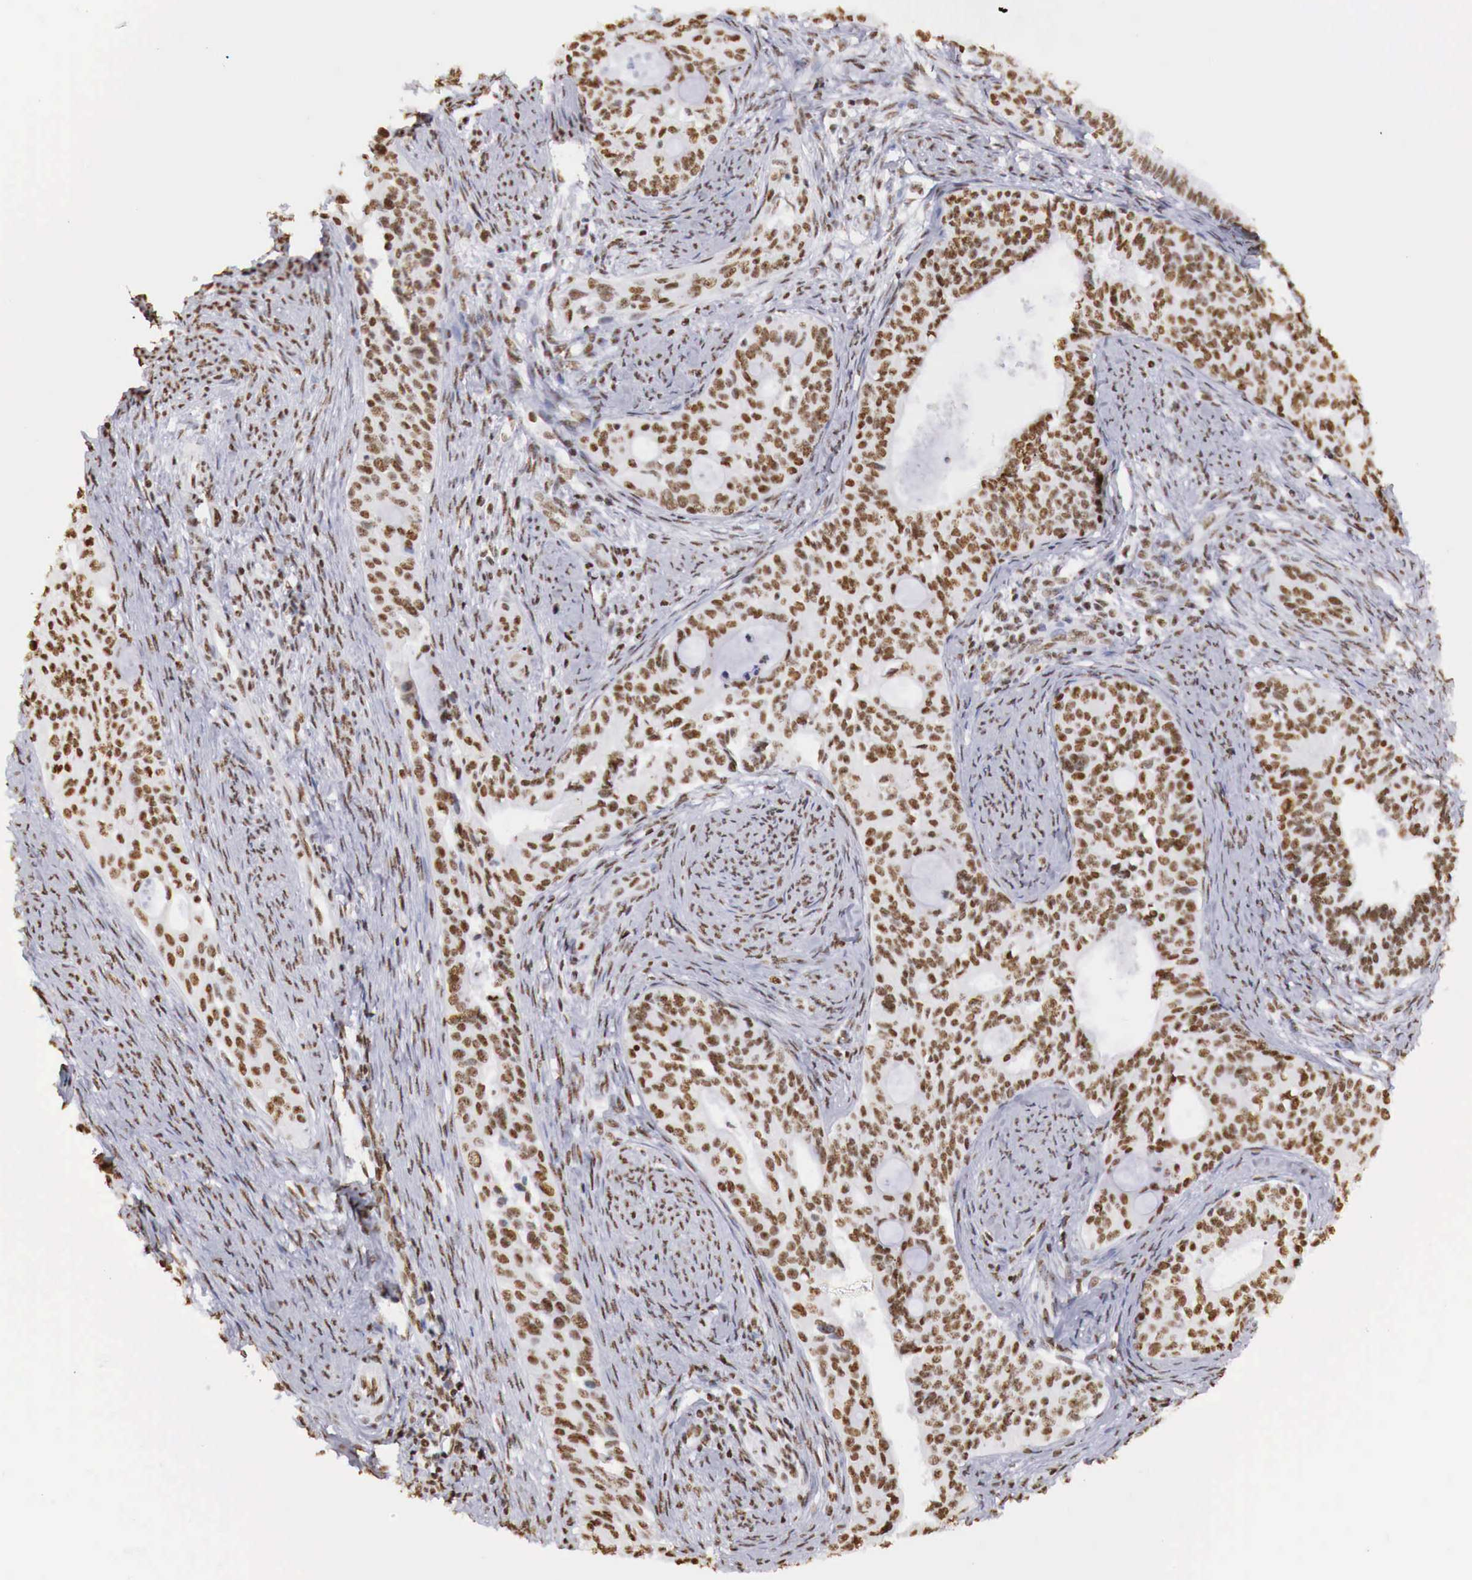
{"staining": {"intensity": "strong", "quantity": ">75%", "location": "nuclear"}, "tissue": "cervical cancer", "cell_type": "Tumor cells", "image_type": "cancer", "snomed": [{"axis": "morphology", "description": "Squamous cell carcinoma, NOS"}, {"axis": "topography", "description": "Cervix"}], "caption": "Protein expression analysis of squamous cell carcinoma (cervical) demonstrates strong nuclear expression in about >75% of tumor cells.", "gene": "DKC1", "patient": {"sex": "female", "age": 34}}